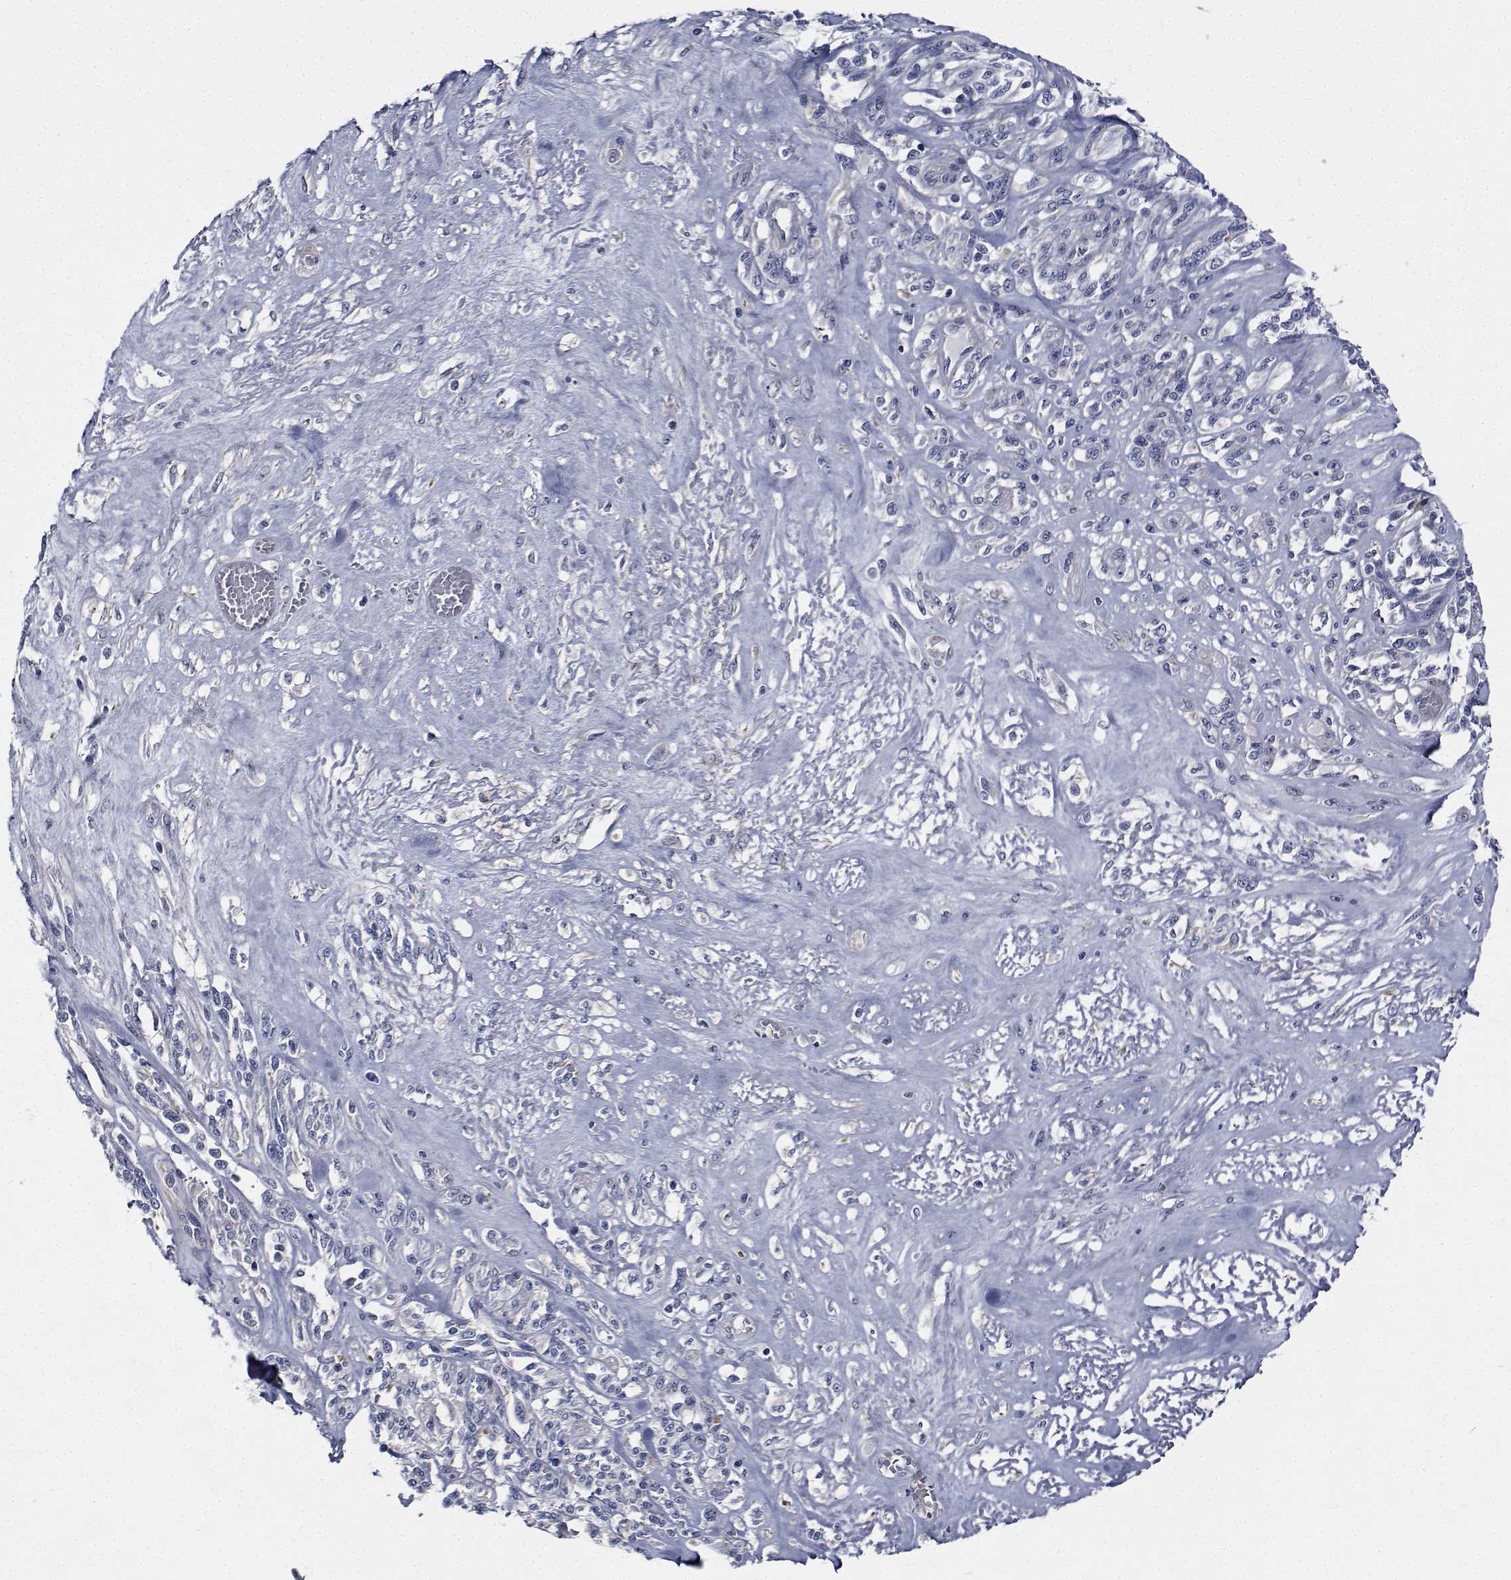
{"staining": {"intensity": "negative", "quantity": "none", "location": "none"}, "tissue": "melanoma", "cell_type": "Tumor cells", "image_type": "cancer", "snomed": [{"axis": "morphology", "description": "Malignant melanoma, NOS"}, {"axis": "topography", "description": "Skin"}], "caption": "Immunohistochemical staining of melanoma reveals no significant staining in tumor cells.", "gene": "TTBK1", "patient": {"sex": "female", "age": 91}}